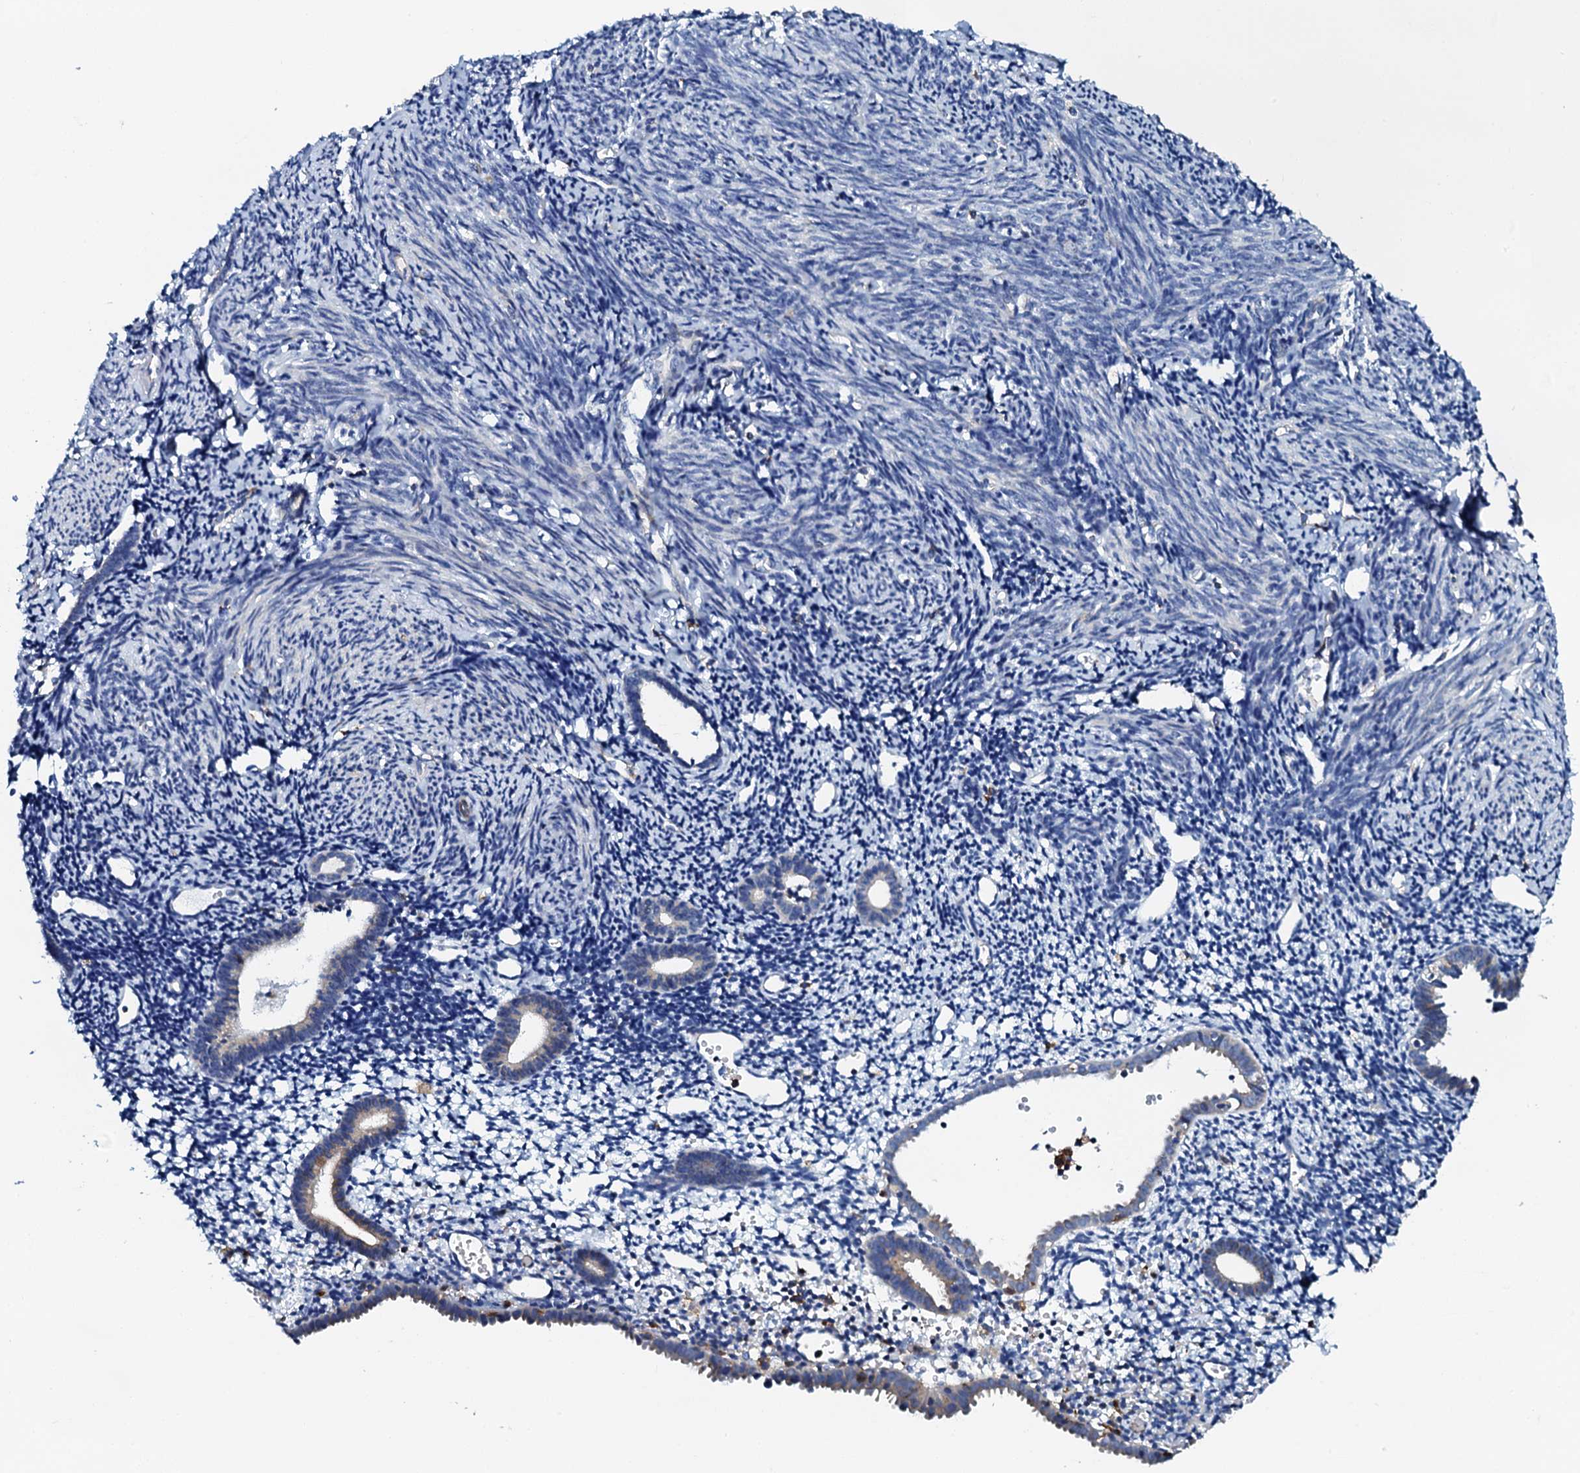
{"staining": {"intensity": "negative", "quantity": "none", "location": "none"}, "tissue": "endometrium", "cell_type": "Cells in endometrial stroma", "image_type": "normal", "snomed": [{"axis": "morphology", "description": "Normal tissue, NOS"}, {"axis": "topography", "description": "Endometrium"}], "caption": "A photomicrograph of endometrium stained for a protein shows no brown staining in cells in endometrial stroma.", "gene": "VAMP8", "patient": {"sex": "female", "age": 56}}